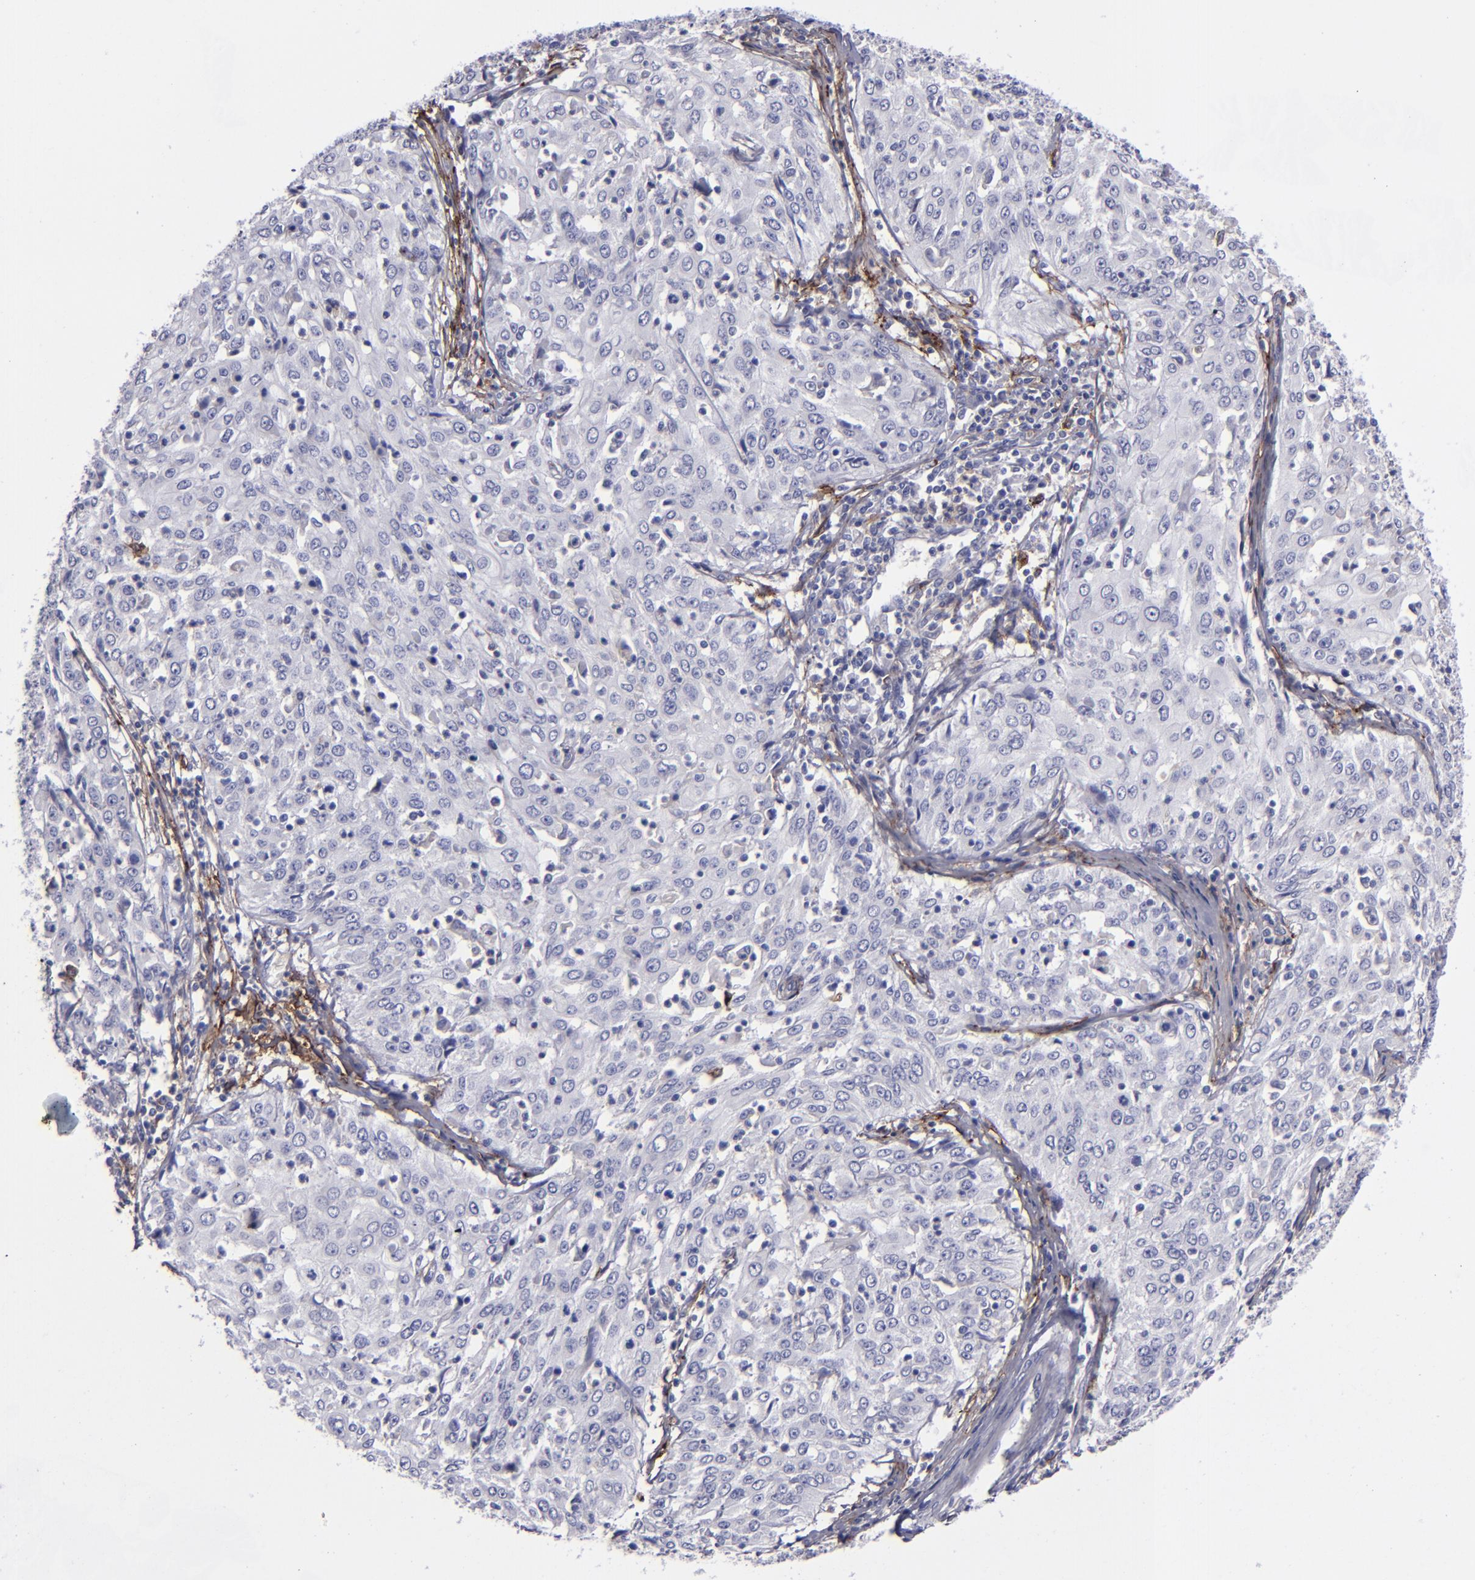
{"staining": {"intensity": "negative", "quantity": "none", "location": "none"}, "tissue": "cervical cancer", "cell_type": "Tumor cells", "image_type": "cancer", "snomed": [{"axis": "morphology", "description": "Squamous cell carcinoma, NOS"}, {"axis": "topography", "description": "Cervix"}], "caption": "Tumor cells show no significant protein staining in cervical squamous cell carcinoma.", "gene": "ANPEP", "patient": {"sex": "female", "age": 39}}